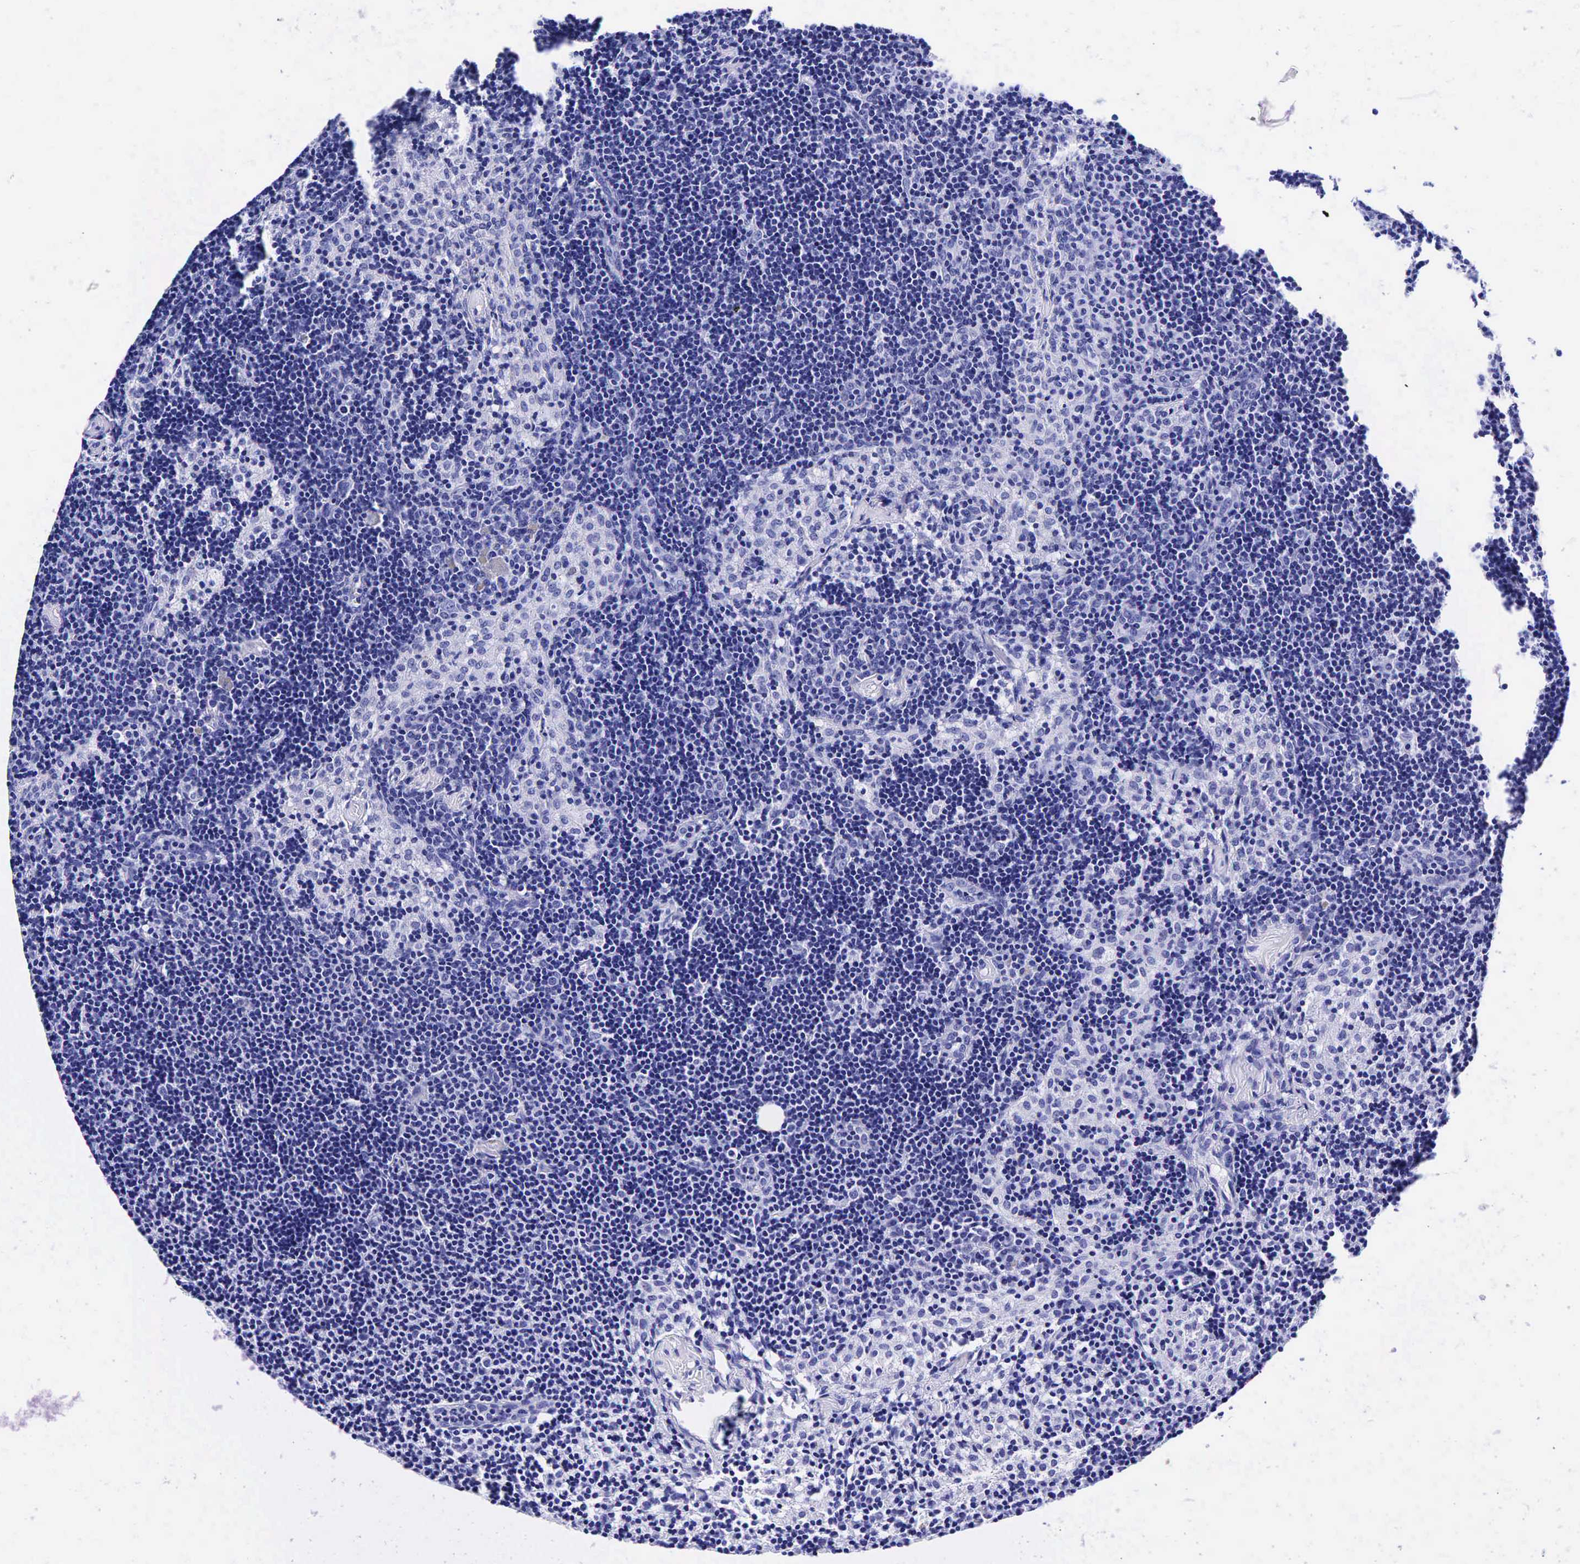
{"staining": {"intensity": "negative", "quantity": "none", "location": "none"}, "tissue": "lymph node", "cell_type": "Germinal center cells", "image_type": "normal", "snomed": [{"axis": "morphology", "description": "Normal tissue, NOS"}, {"axis": "topography", "description": "Lymph node"}], "caption": "IHC micrograph of unremarkable lymph node: human lymph node stained with DAB (3,3'-diaminobenzidine) exhibits no significant protein positivity in germinal center cells. Nuclei are stained in blue.", "gene": "GAST", "patient": {"sex": "female", "age": 35}}